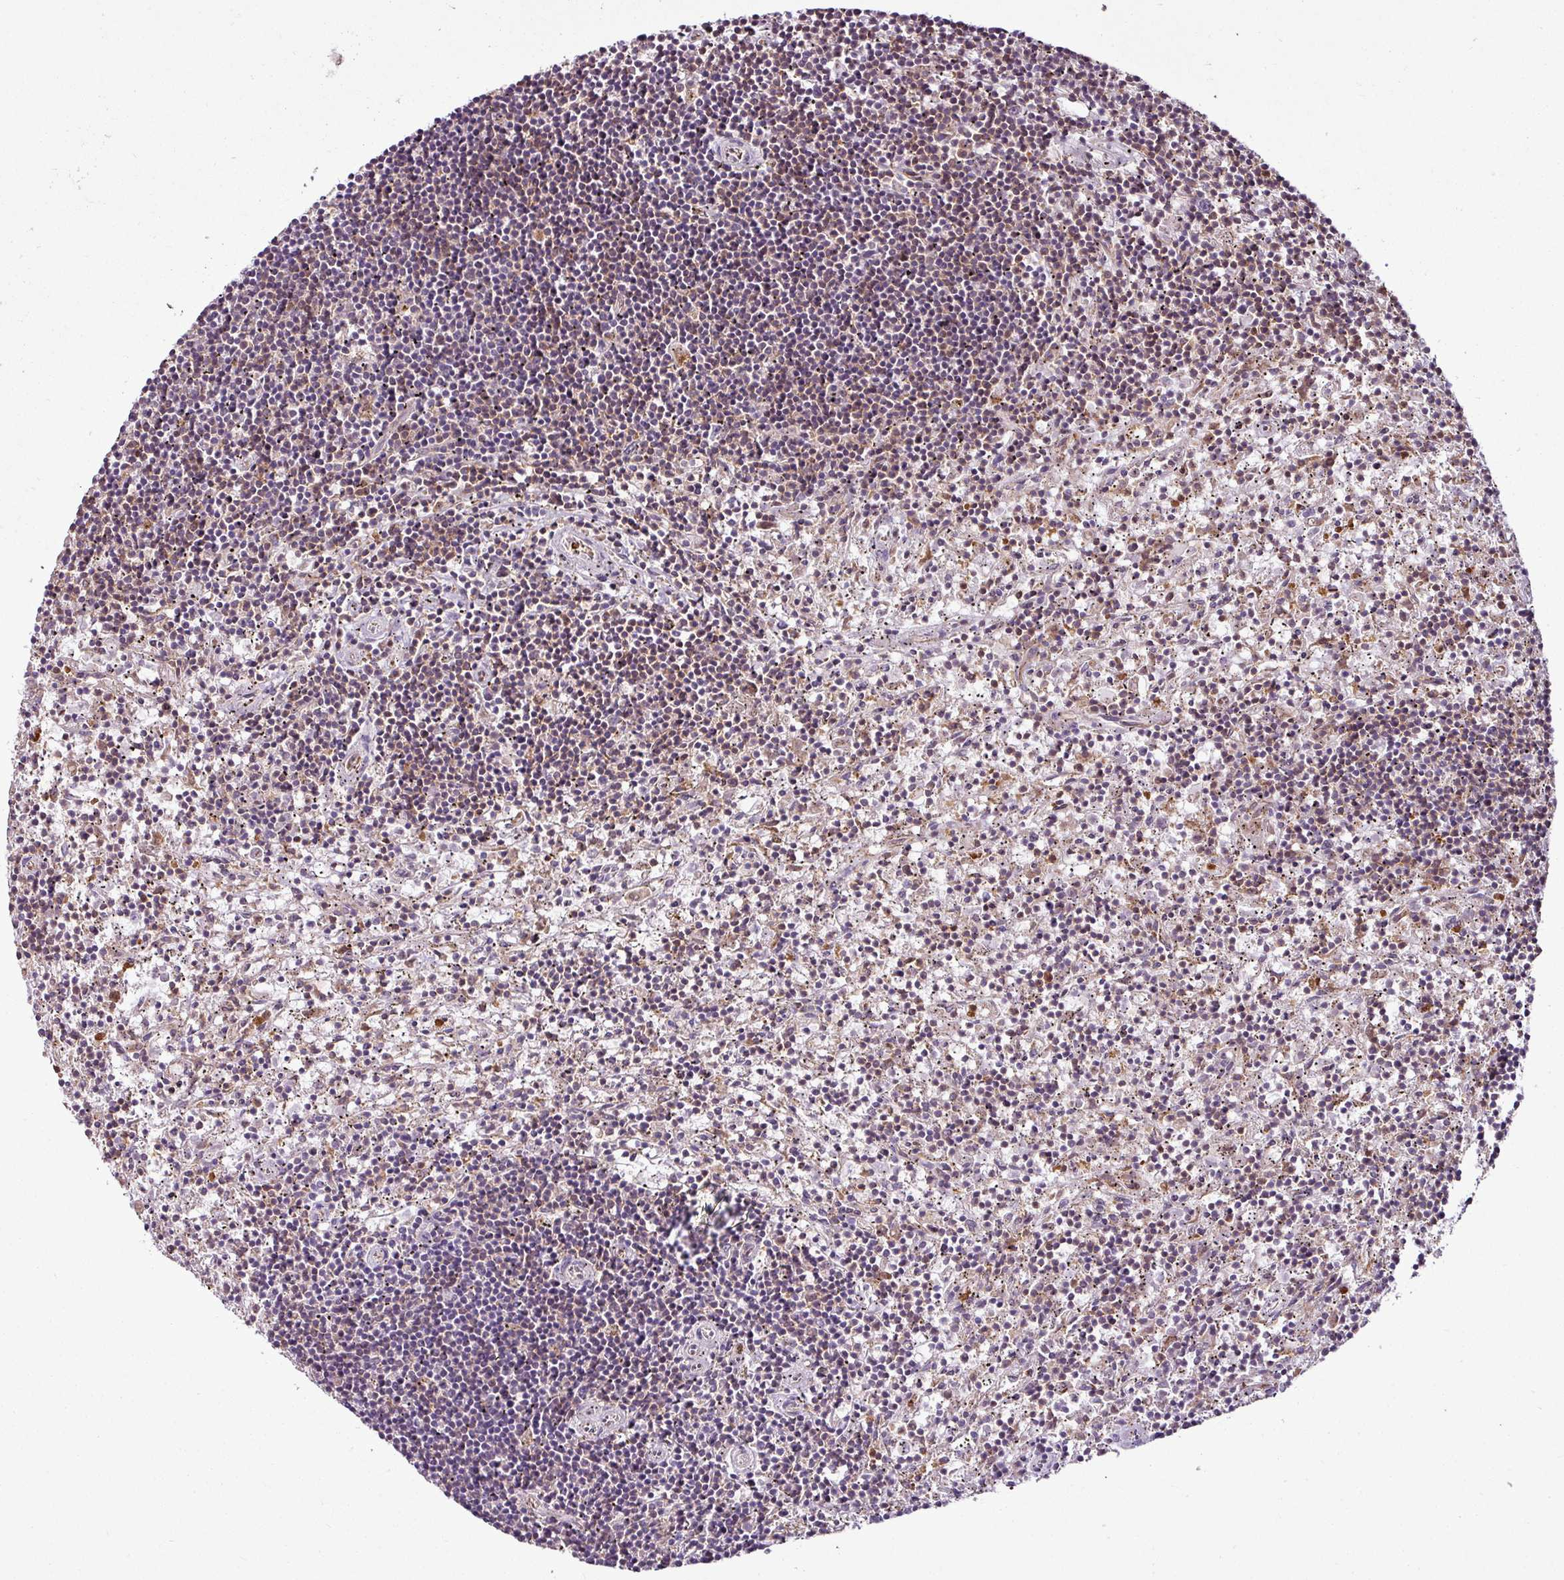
{"staining": {"intensity": "negative", "quantity": "none", "location": "none"}, "tissue": "lymphoma", "cell_type": "Tumor cells", "image_type": "cancer", "snomed": [{"axis": "morphology", "description": "Malignant lymphoma, non-Hodgkin's type, Low grade"}, {"axis": "topography", "description": "Spleen"}], "caption": "Immunohistochemical staining of human lymphoma shows no significant staining in tumor cells.", "gene": "ZNF106", "patient": {"sex": "male", "age": 76}}